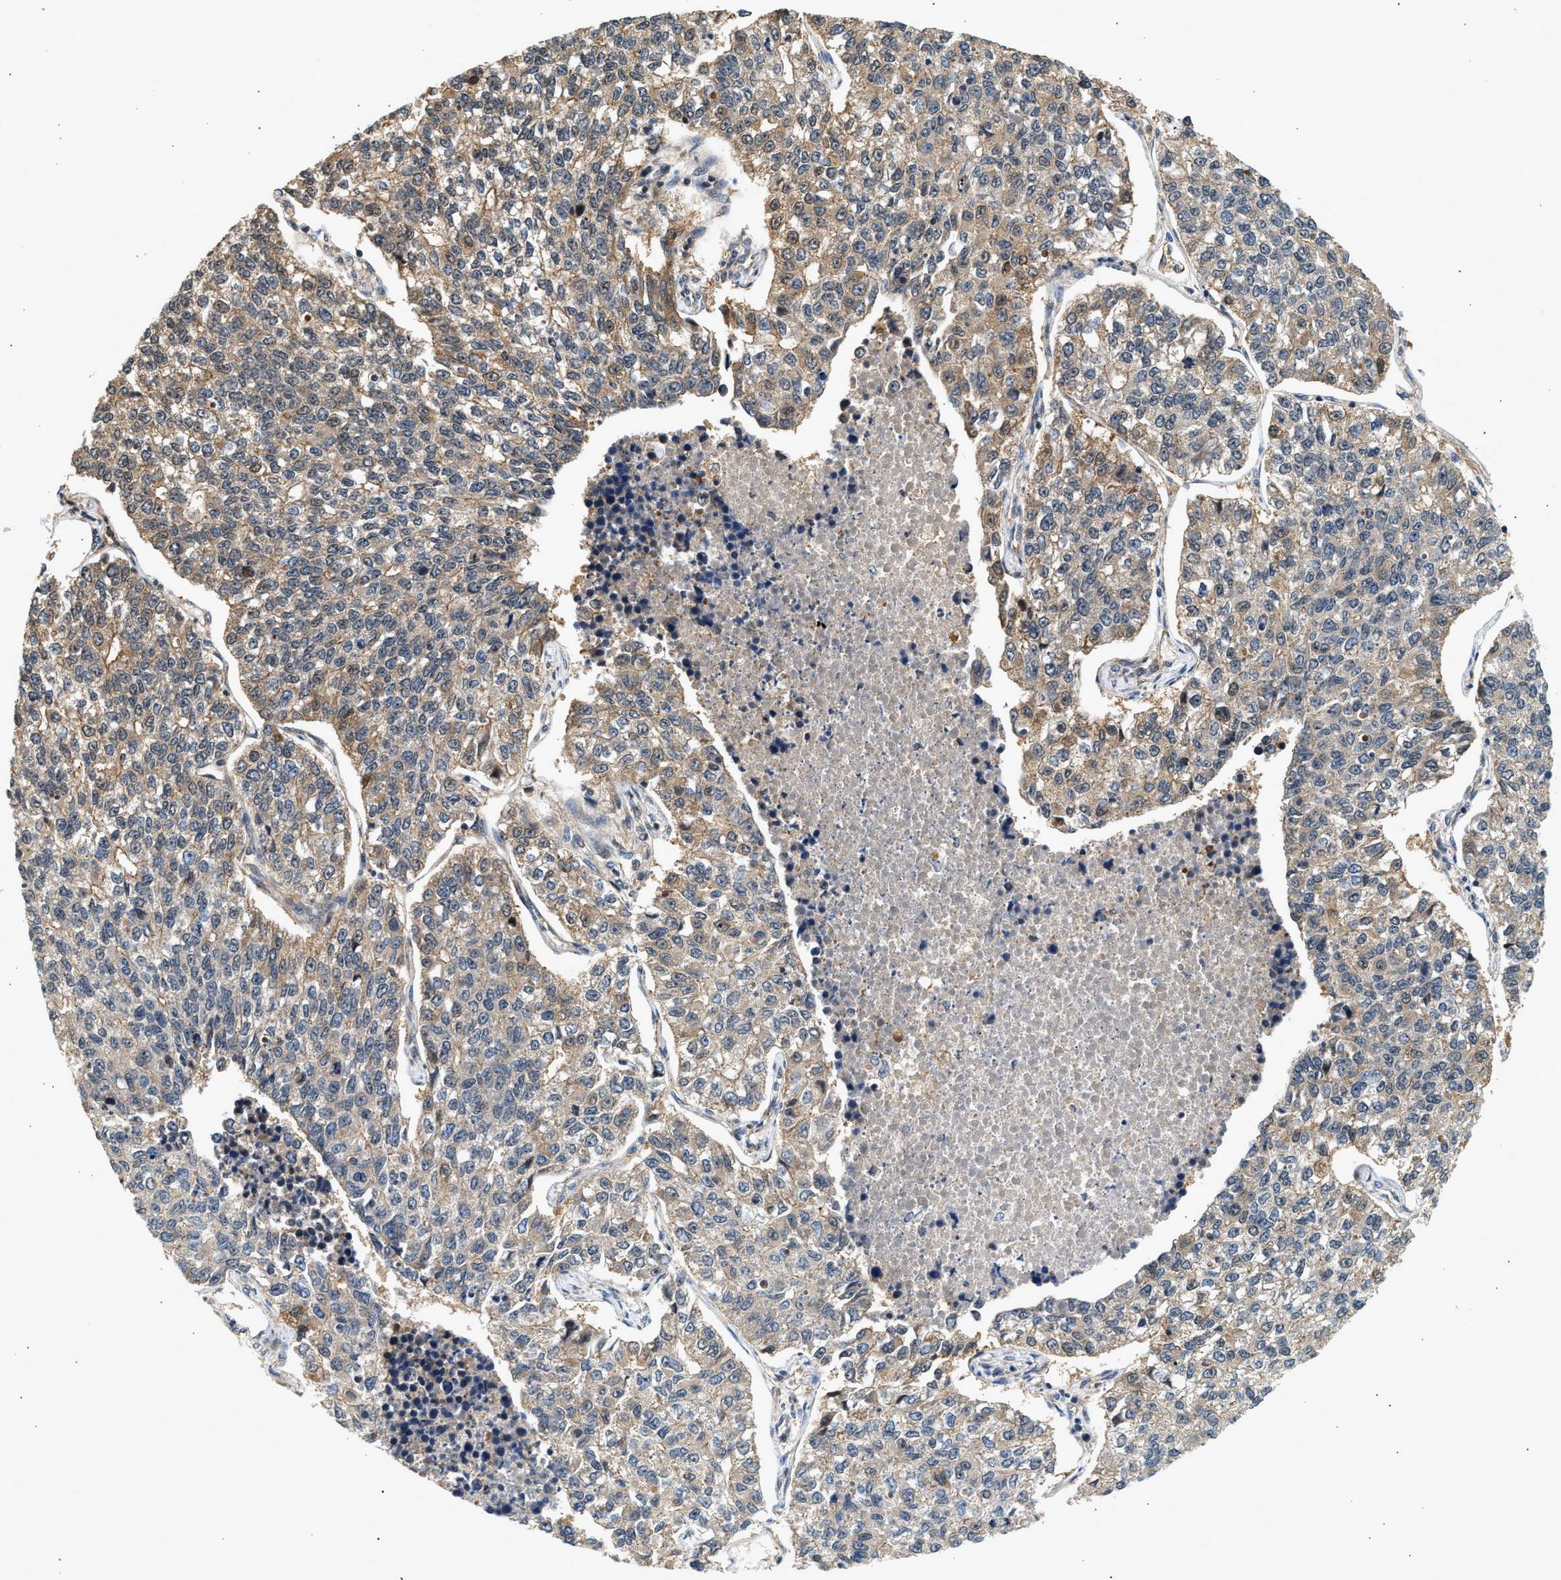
{"staining": {"intensity": "moderate", "quantity": "<25%", "location": "cytoplasmic/membranous"}, "tissue": "lung cancer", "cell_type": "Tumor cells", "image_type": "cancer", "snomed": [{"axis": "morphology", "description": "Adenocarcinoma, NOS"}, {"axis": "topography", "description": "Lung"}], "caption": "Human lung cancer stained with a protein marker displays moderate staining in tumor cells.", "gene": "DUSP14", "patient": {"sex": "male", "age": 49}}